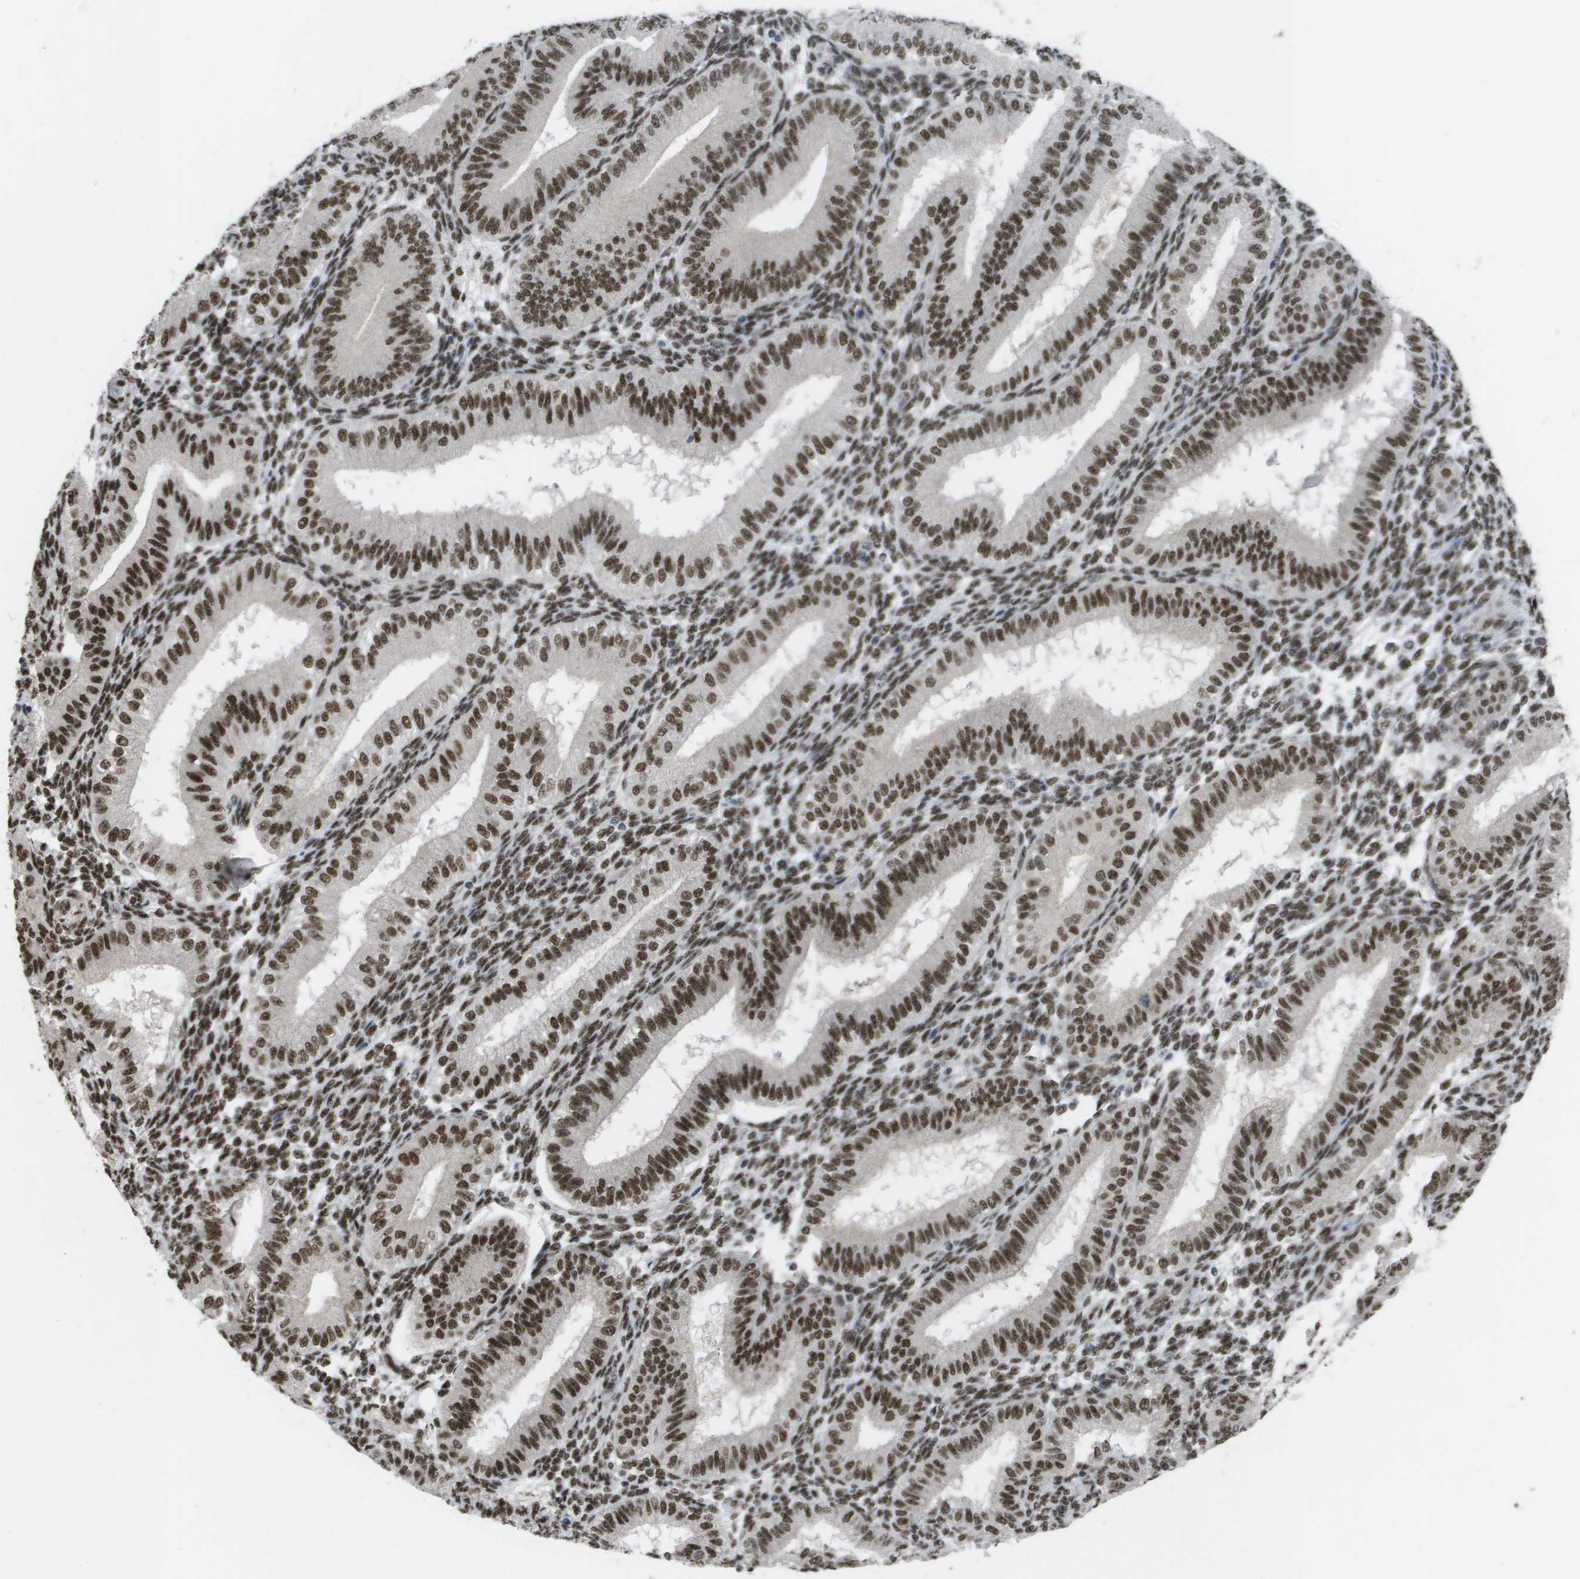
{"staining": {"intensity": "strong", "quantity": "25%-75%", "location": "nuclear"}, "tissue": "endometrium", "cell_type": "Cells in endometrial stroma", "image_type": "normal", "snomed": [{"axis": "morphology", "description": "Normal tissue, NOS"}, {"axis": "topography", "description": "Endometrium"}], "caption": "A high-resolution histopathology image shows immunohistochemistry (IHC) staining of benign endometrium, which displays strong nuclear positivity in approximately 25%-75% of cells in endometrial stroma.", "gene": "CDT1", "patient": {"sex": "female", "age": 39}}